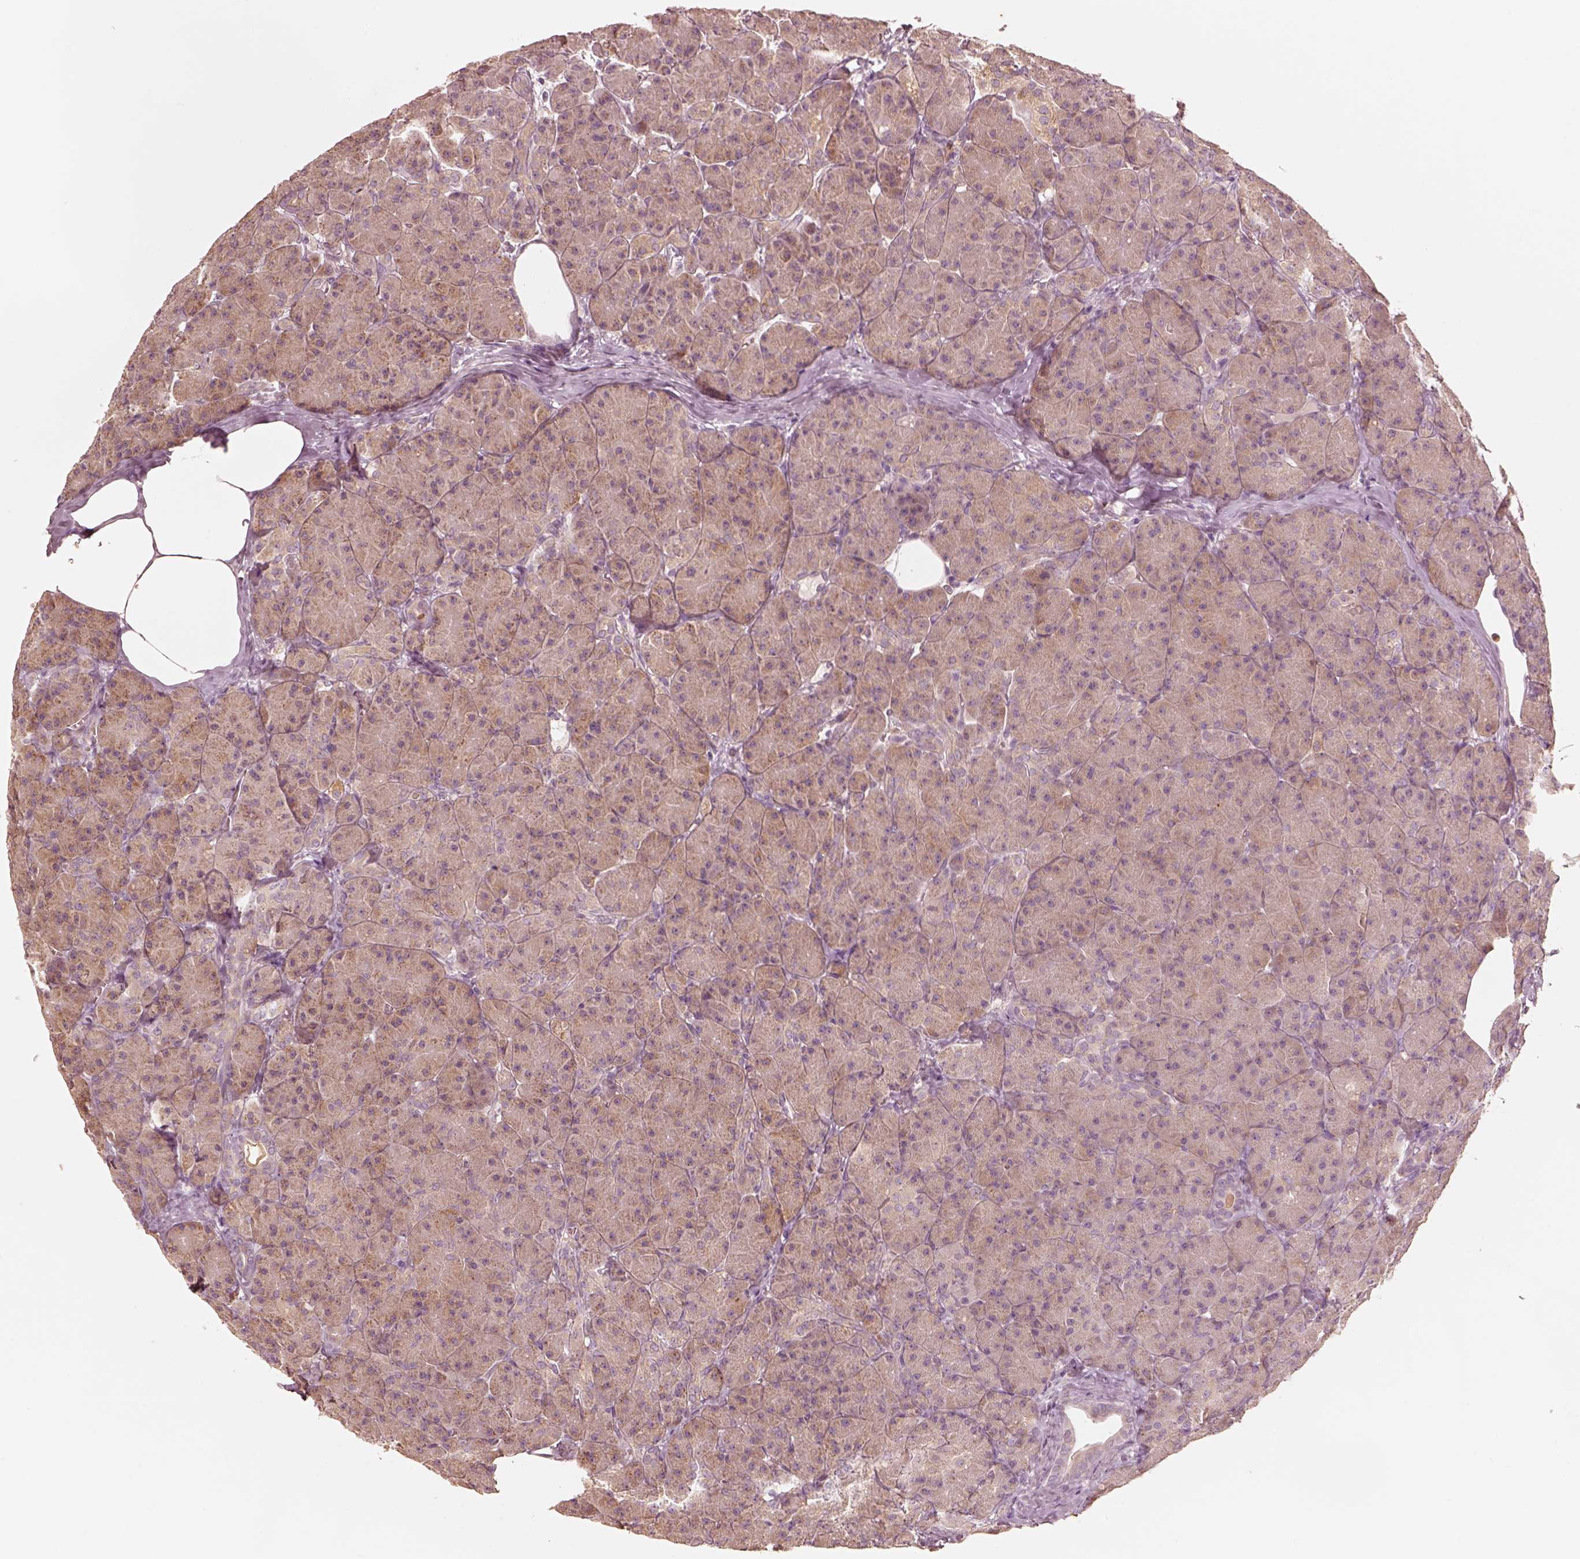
{"staining": {"intensity": "moderate", "quantity": ">75%", "location": "cytoplasmic/membranous"}, "tissue": "pancreas", "cell_type": "Exocrine glandular cells", "image_type": "normal", "snomed": [{"axis": "morphology", "description": "Normal tissue, NOS"}, {"axis": "topography", "description": "Pancreas"}], "caption": "This photomicrograph displays immunohistochemistry (IHC) staining of benign human pancreas, with medium moderate cytoplasmic/membranous expression in approximately >75% of exocrine glandular cells.", "gene": "WLS", "patient": {"sex": "male", "age": 57}}